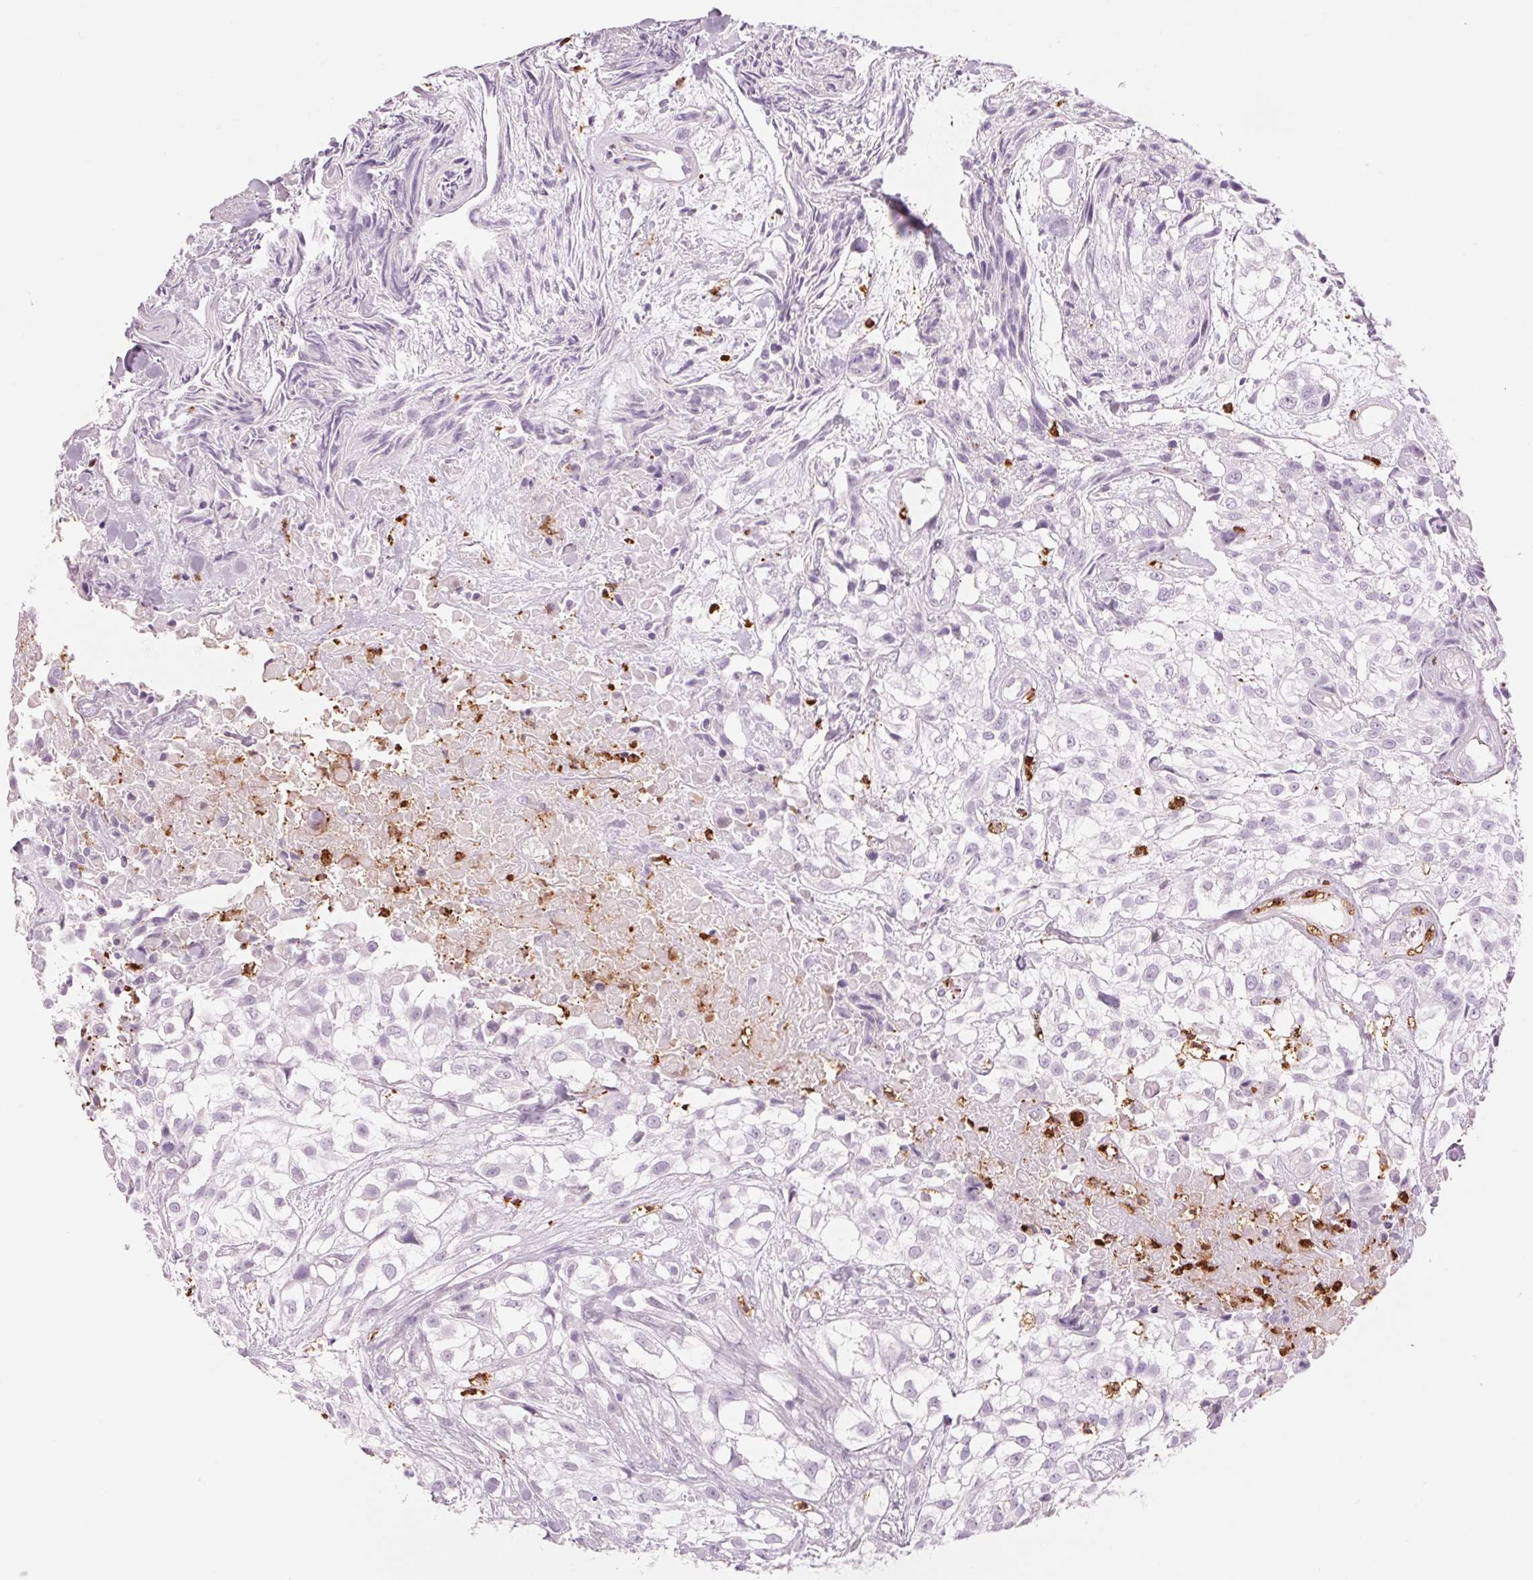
{"staining": {"intensity": "negative", "quantity": "none", "location": "none"}, "tissue": "urothelial cancer", "cell_type": "Tumor cells", "image_type": "cancer", "snomed": [{"axis": "morphology", "description": "Urothelial carcinoma, High grade"}, {"axis": "topography", "description": "Urinary bladder"}], "caption": "IHC histopathology image of human high-grade urothelial carcinoma stained for a protein (brown), which displays no expression in tumor cells. Nuclei are stained in blue.", "gene": "KLK7", "patient": {"sex": "male", "age": 56}}